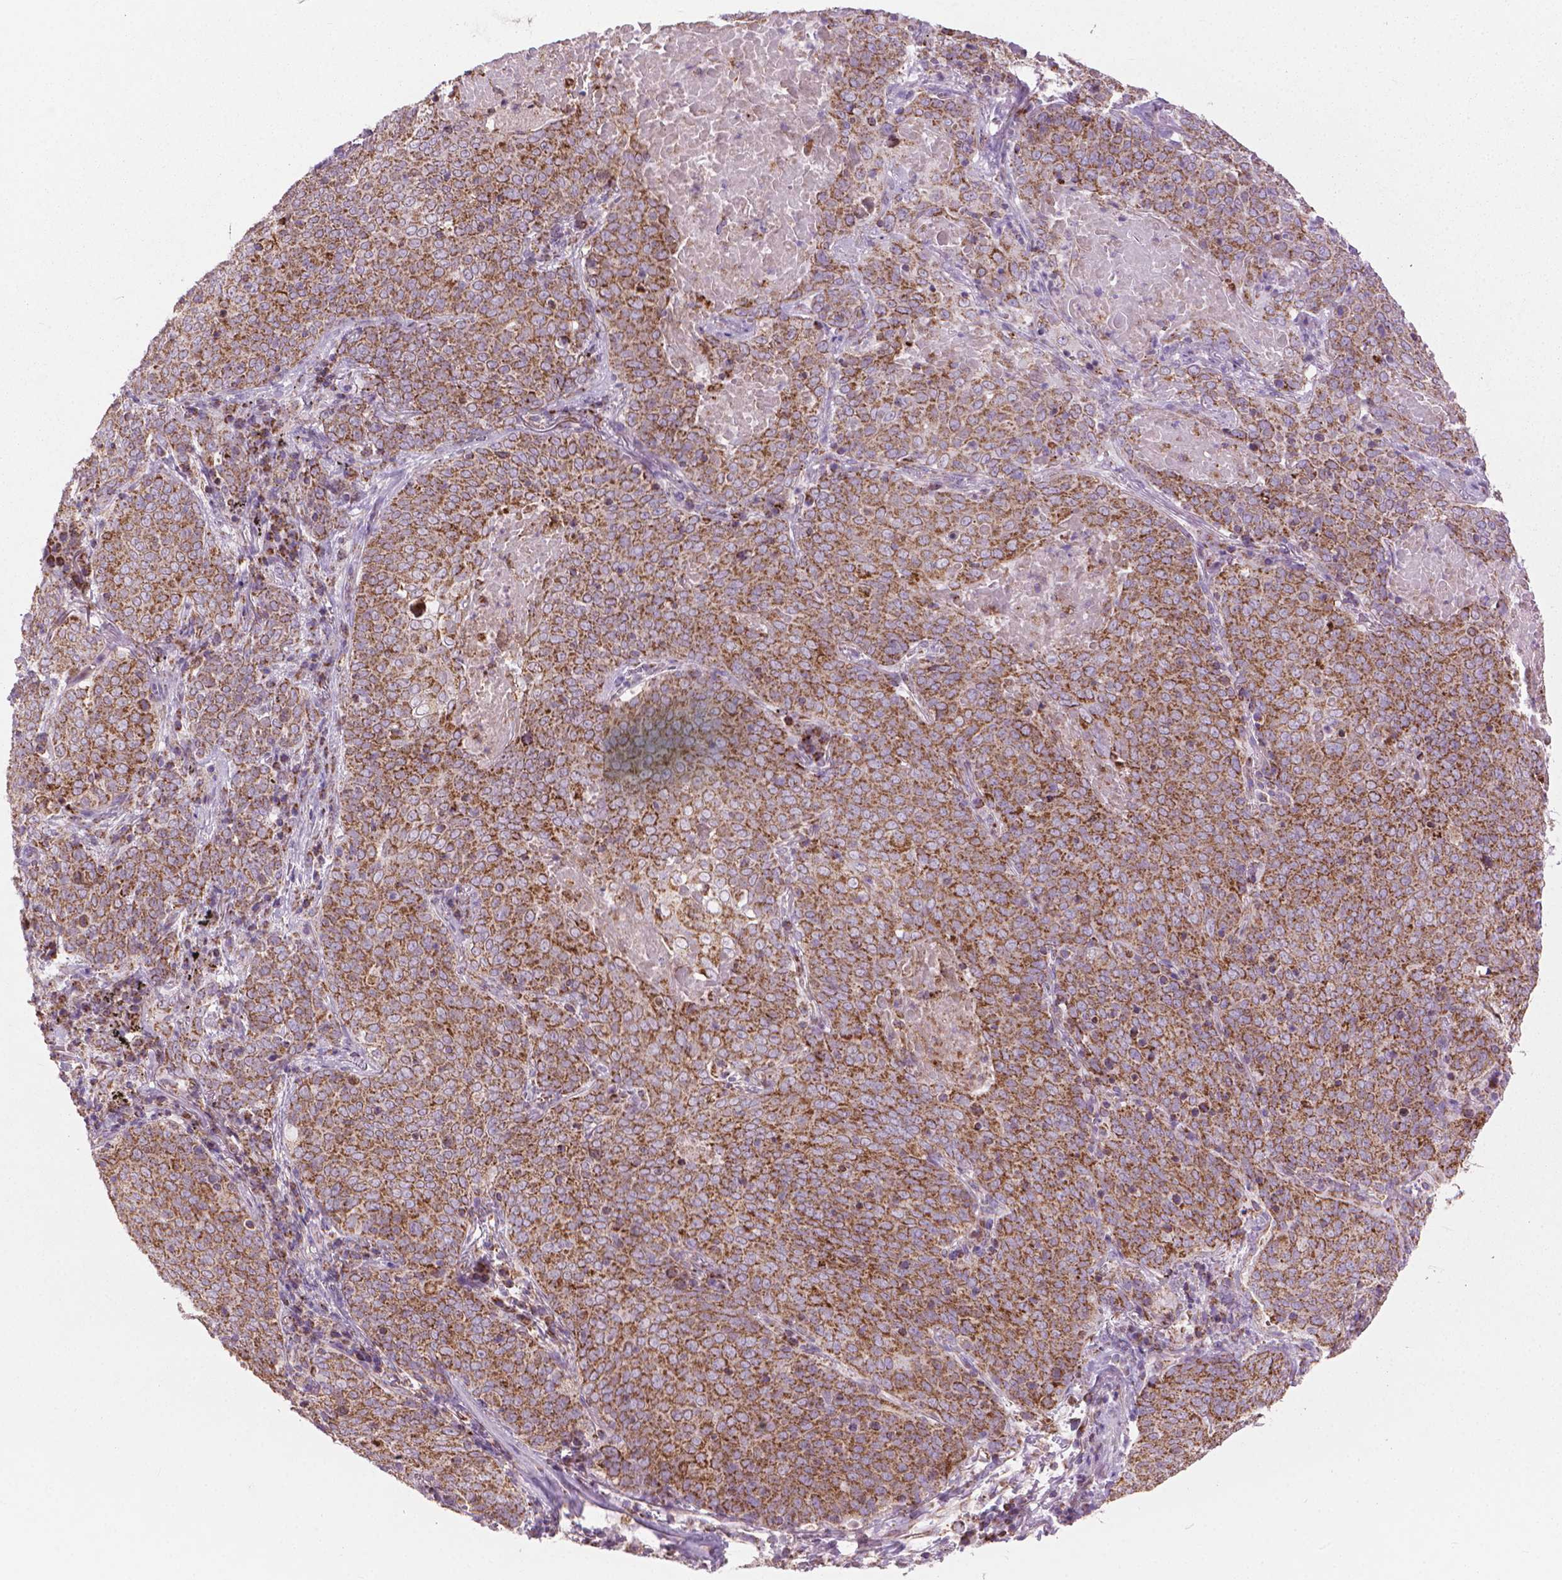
{"staining": {"intensity": "strong", "quantity": ">75%", "location": "cytoplasmic/membranous"}, "tissue": "lung cancer", "cell_type": "Tumor cells", "image_type": "cancer", "snomed": [{"axis": "morphology", "description": "Squamous cell carcinoma, NOS"}, {"axis": "topography", "description": "Lung"}], "caption": "Immunohistochemical staining of lung cancer (squamous cell carcinoma) displays high levels of strong cytoplasmic/membranous protein positivity in about >75% of tumor cells.", "gene": "VDAC1", "patient": {"sex": "male", "age": 82}}